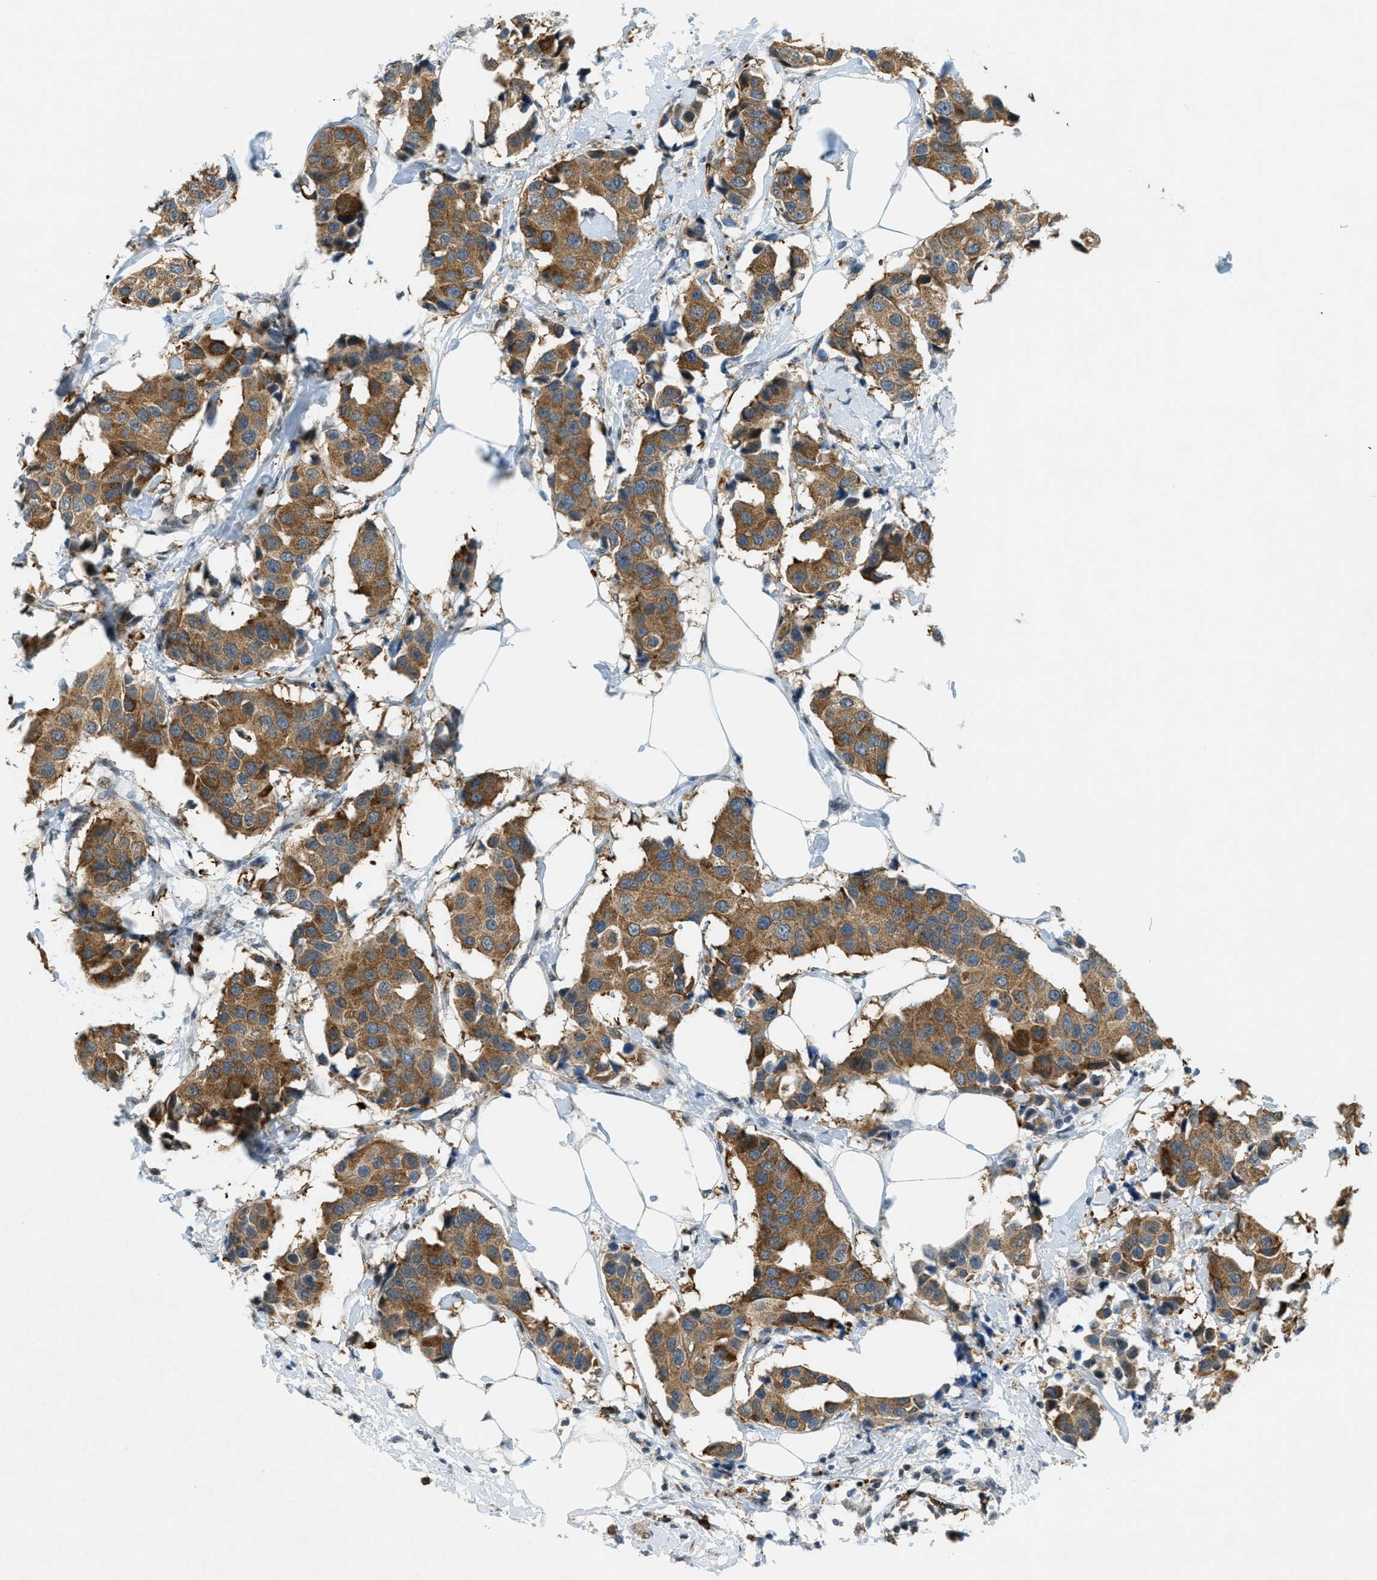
{"staining": {"intensity": "moderate", "quantity": ">75%", "location": "cytoplasmic/membranous"}, "tissue": "breast cancer", "cell_type": "Tumor cells", "image_type": "cancer", "snomed": [{"axis": "morphology", "description": "Normal tissue, NOS"}, {"axis": "morphology", "description": "Duct carcinoma"}, {"axis": "topography", "description": "Breast"}], "caption": "Brown immunohistochemical staining in breast cancer (intraductal carcinoma) shows moderate cytoplasmic/membranous staining in about >75% of tumor cells.", "gene": "FYN", "patient": {"sex": "female", "age": 39}}